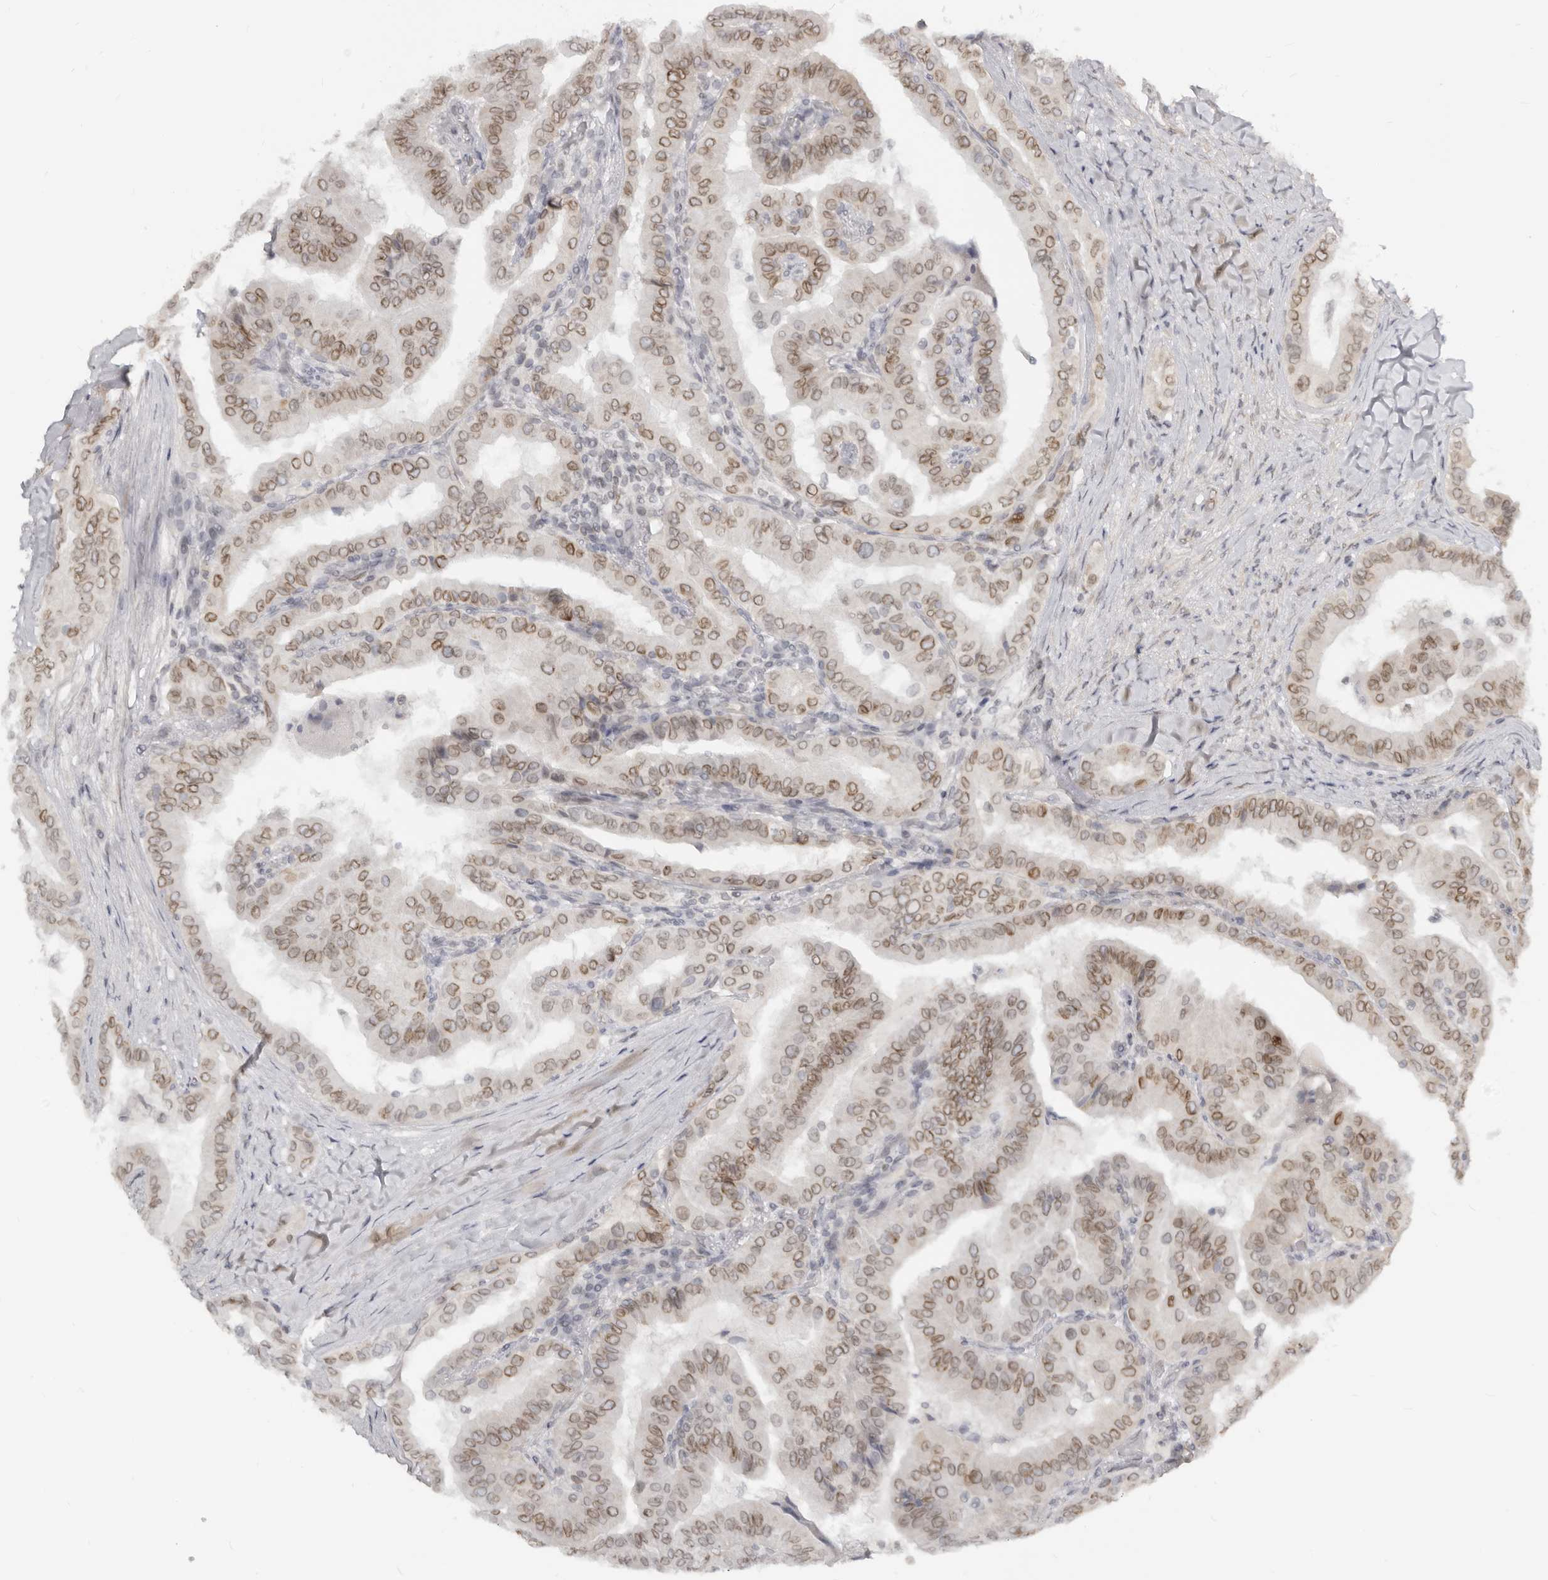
{"staining": {"intensity": "moderate", "quantity": "25%-75%", "location": "cytoplasmic/membranous,nuclear"}, "tissue": "thyroid cancer", "cell_type": "Tumor cells", "image_type": "cancer", "snomed": [{"axis": "morphology", "description": "Papillary adenocarcinoma, NOS"}, {"axis": "topography", "description": "Thyroid gland"}], "caption": "Immunohistochemistry photomicrograph of neoplastic tissue: papillary adenocarcinoma (thyroid) stained using immunohistochemistry demonstrates medium levels of moderate protein expression localized specifically in the cytoplasmic/membranous and nuclear of tumor cells, appearing as a cytoplasmic/membranous and nuclear brown color.", "gene": "NUP153", "patient": {"sex": "male", "age": 33}}